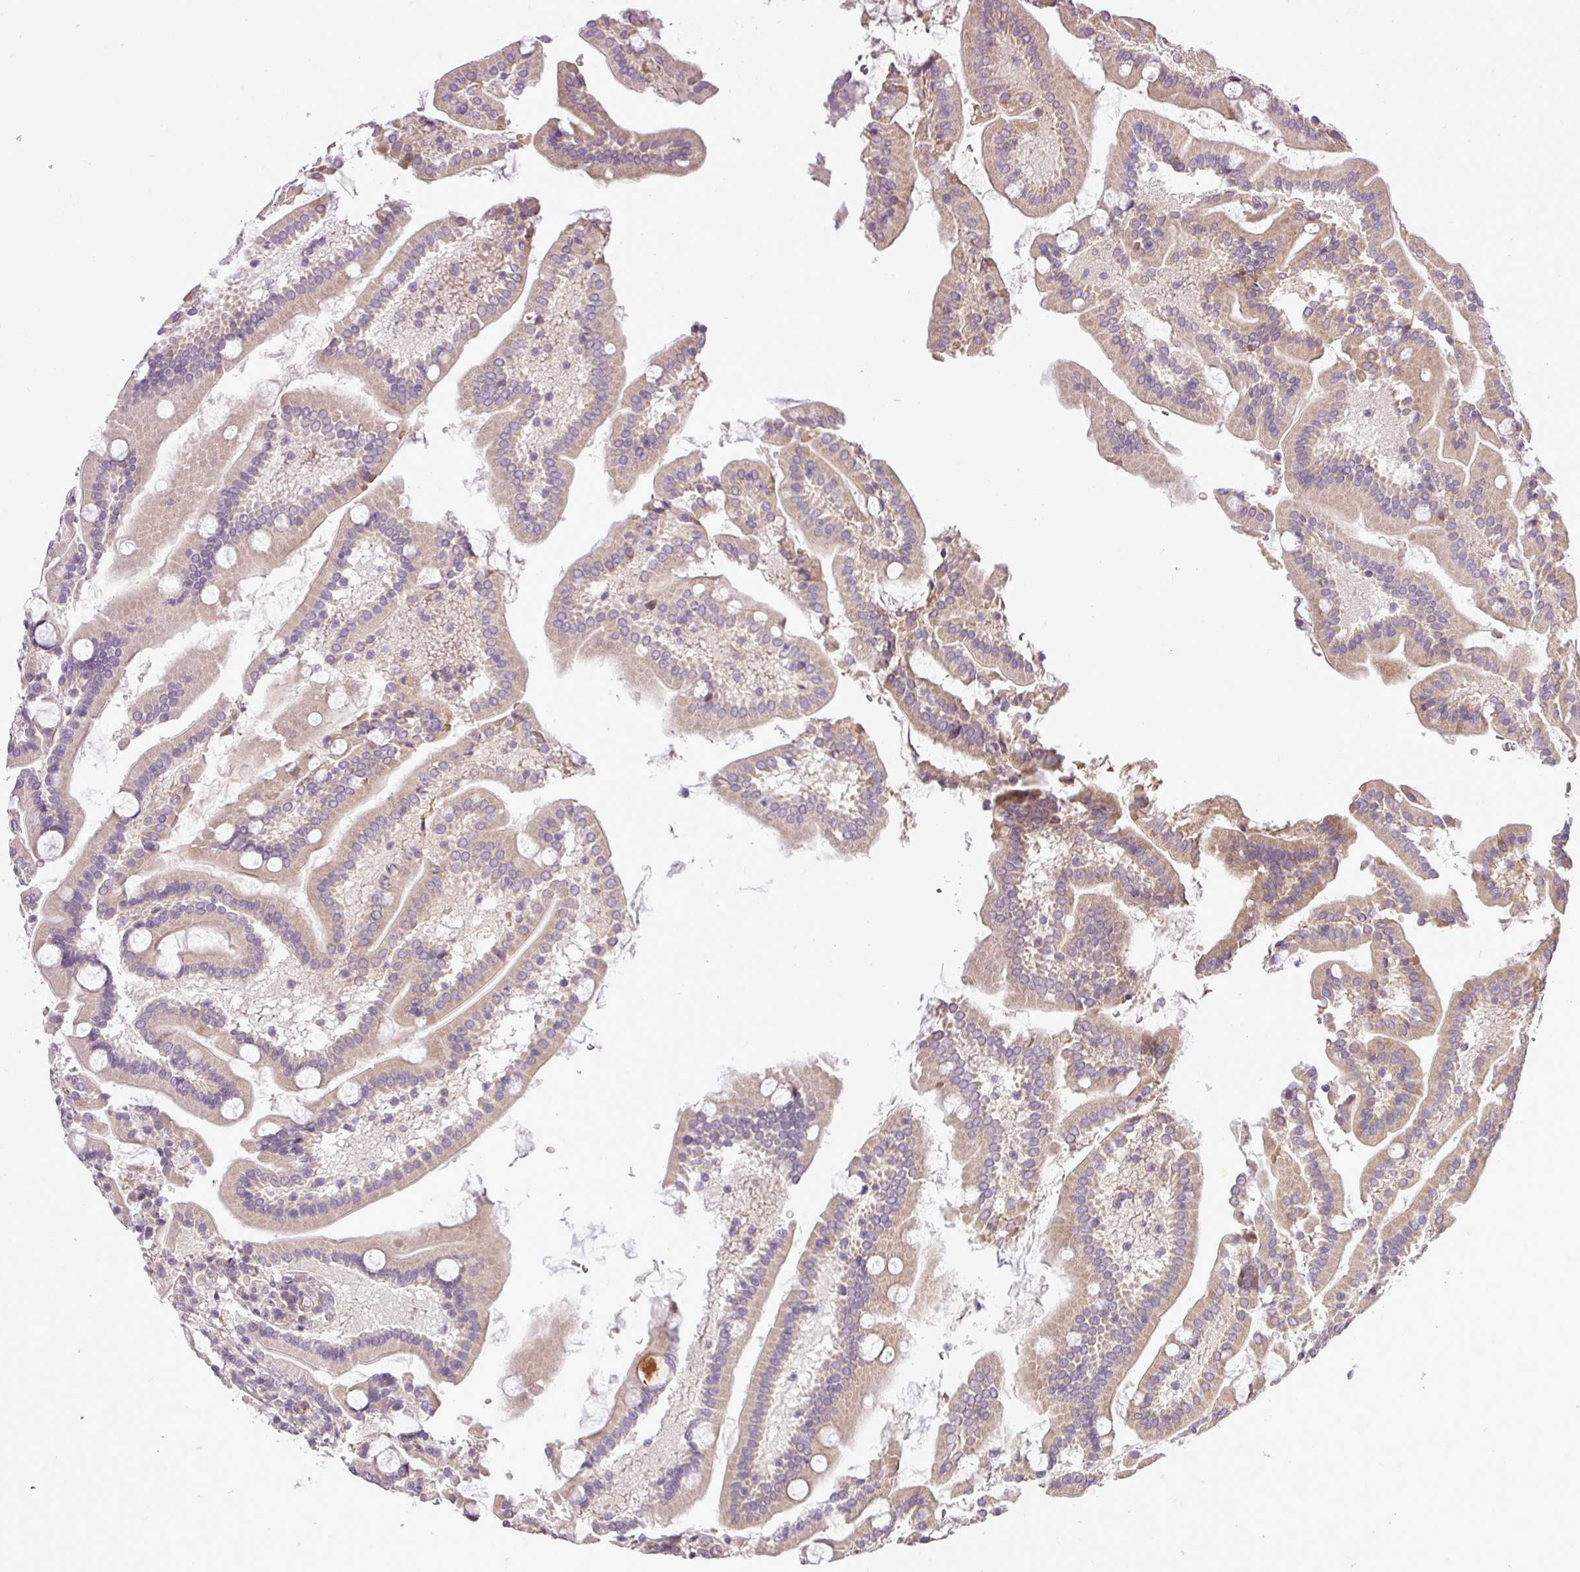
{"staining": {"intensity": "moderate", "quantity": "<25%", "location": "cytoplasmic/membranous"}, "tissue": "duodenum", "cell_type": "Glandular cells", "image_type": "normal", "snomed": [{"axis": "morphology", "description": "Normal tissue, NOS"}, {"axis": "topography", "description": "Duodenum"}], "caption": "Duodenum stained with a brown dye reveals moderate cytoplasmic/membranous positive staining in approximately <25% of glandular cells.", "gene": "PDRG1", "patient": {"sex": "male", "age": 55}}